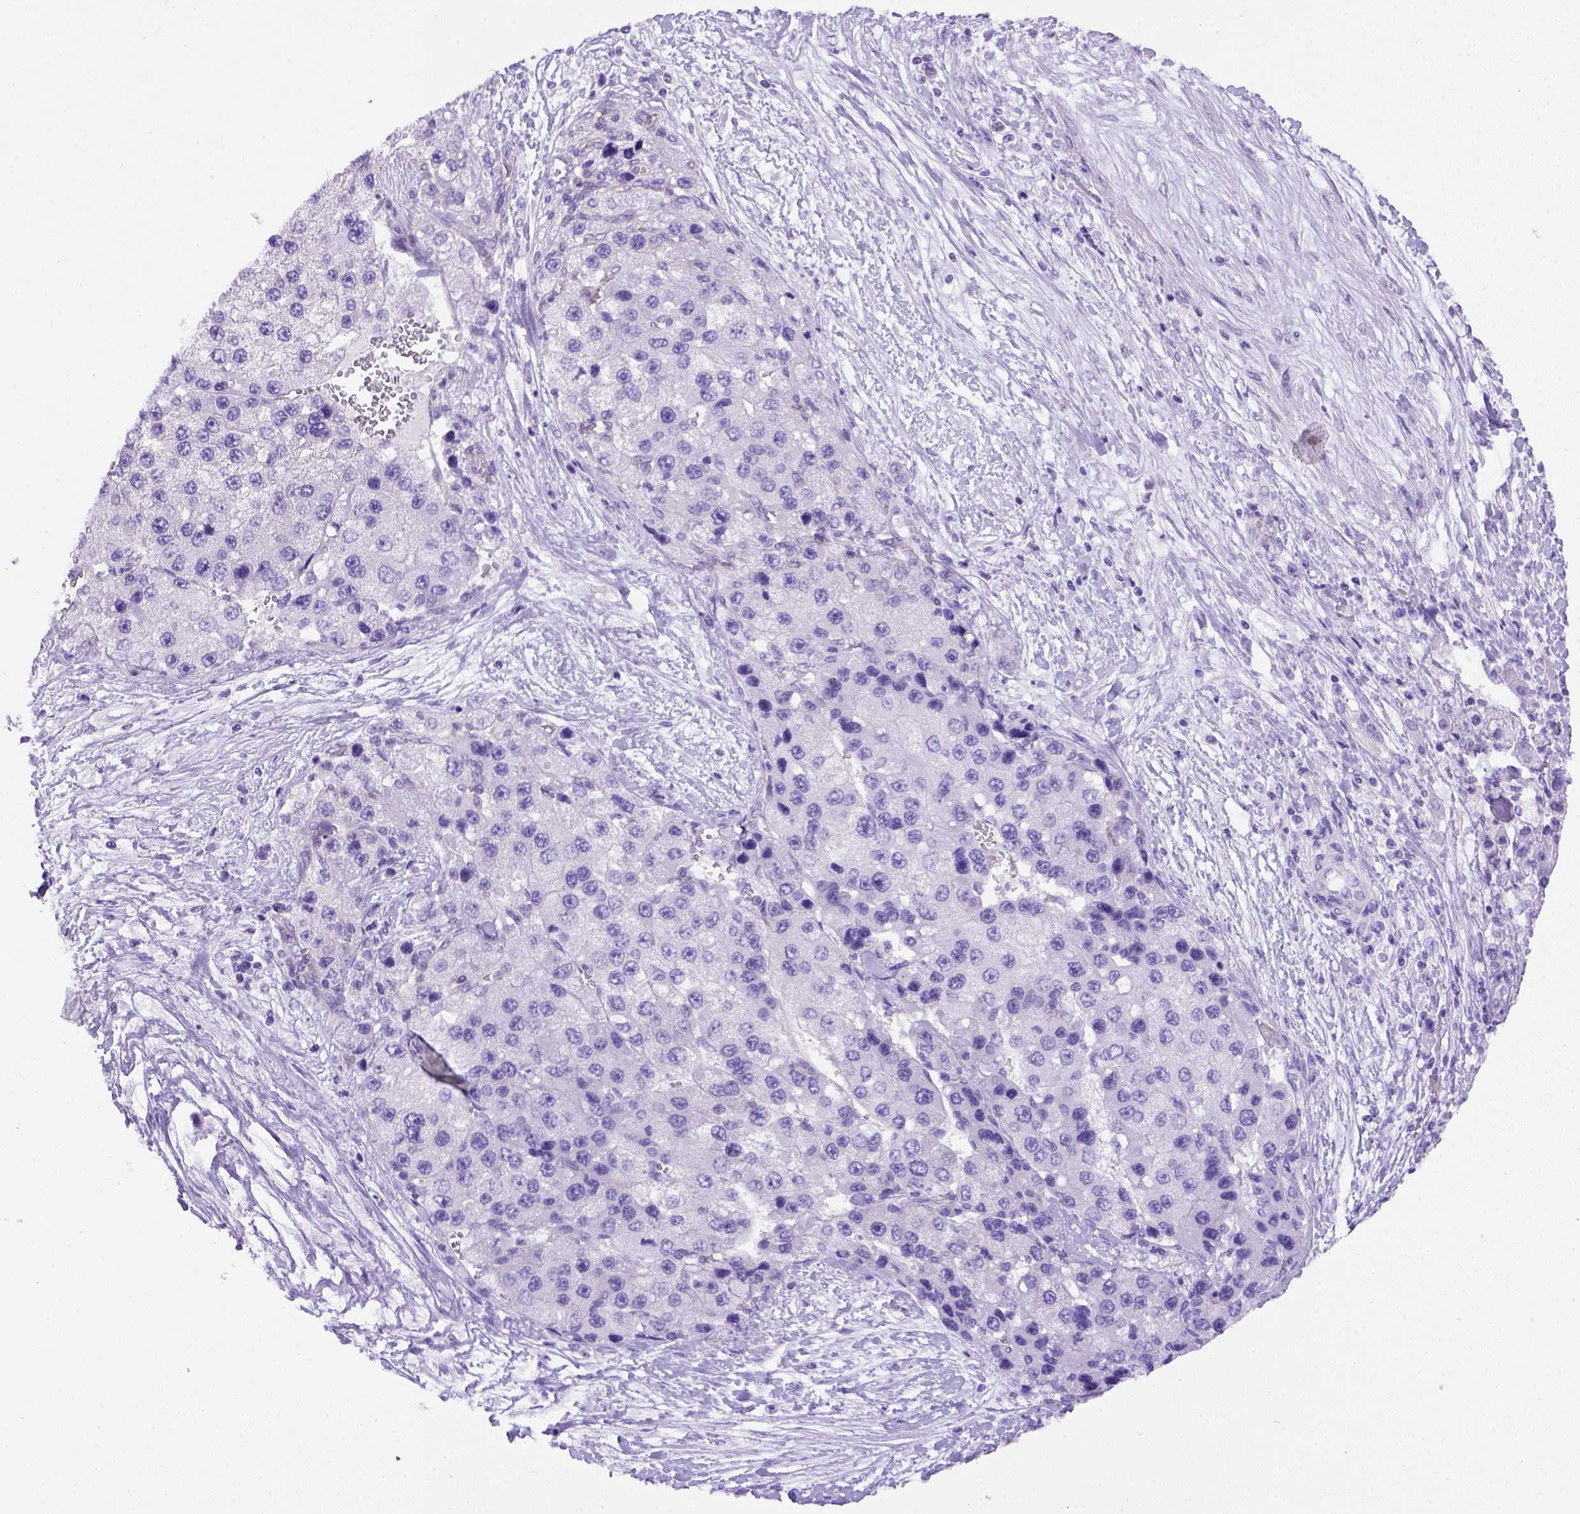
{"staining": {"intensity": "negative", "quantity": "none", "location": "none"}, "tissue": "liver cancer", "cell_type": "Tumor cells", "image_type": "cancer", "snomed": [{"axis": "morphology", "description": "Carcinoma, Hepatocellular, NOS"}, {"axis": "topography", "description": "Liver"}], "caption": "IHC histopathology image of neoplastic tissue: human hepatocellular carcinoma (liver) stained with DAB (3,3'-diaminobenzidine) shows no significant protein positivity in tumor cells.", "gene": "FOXI1", "patient": {"sex": "female", "age": 73}}